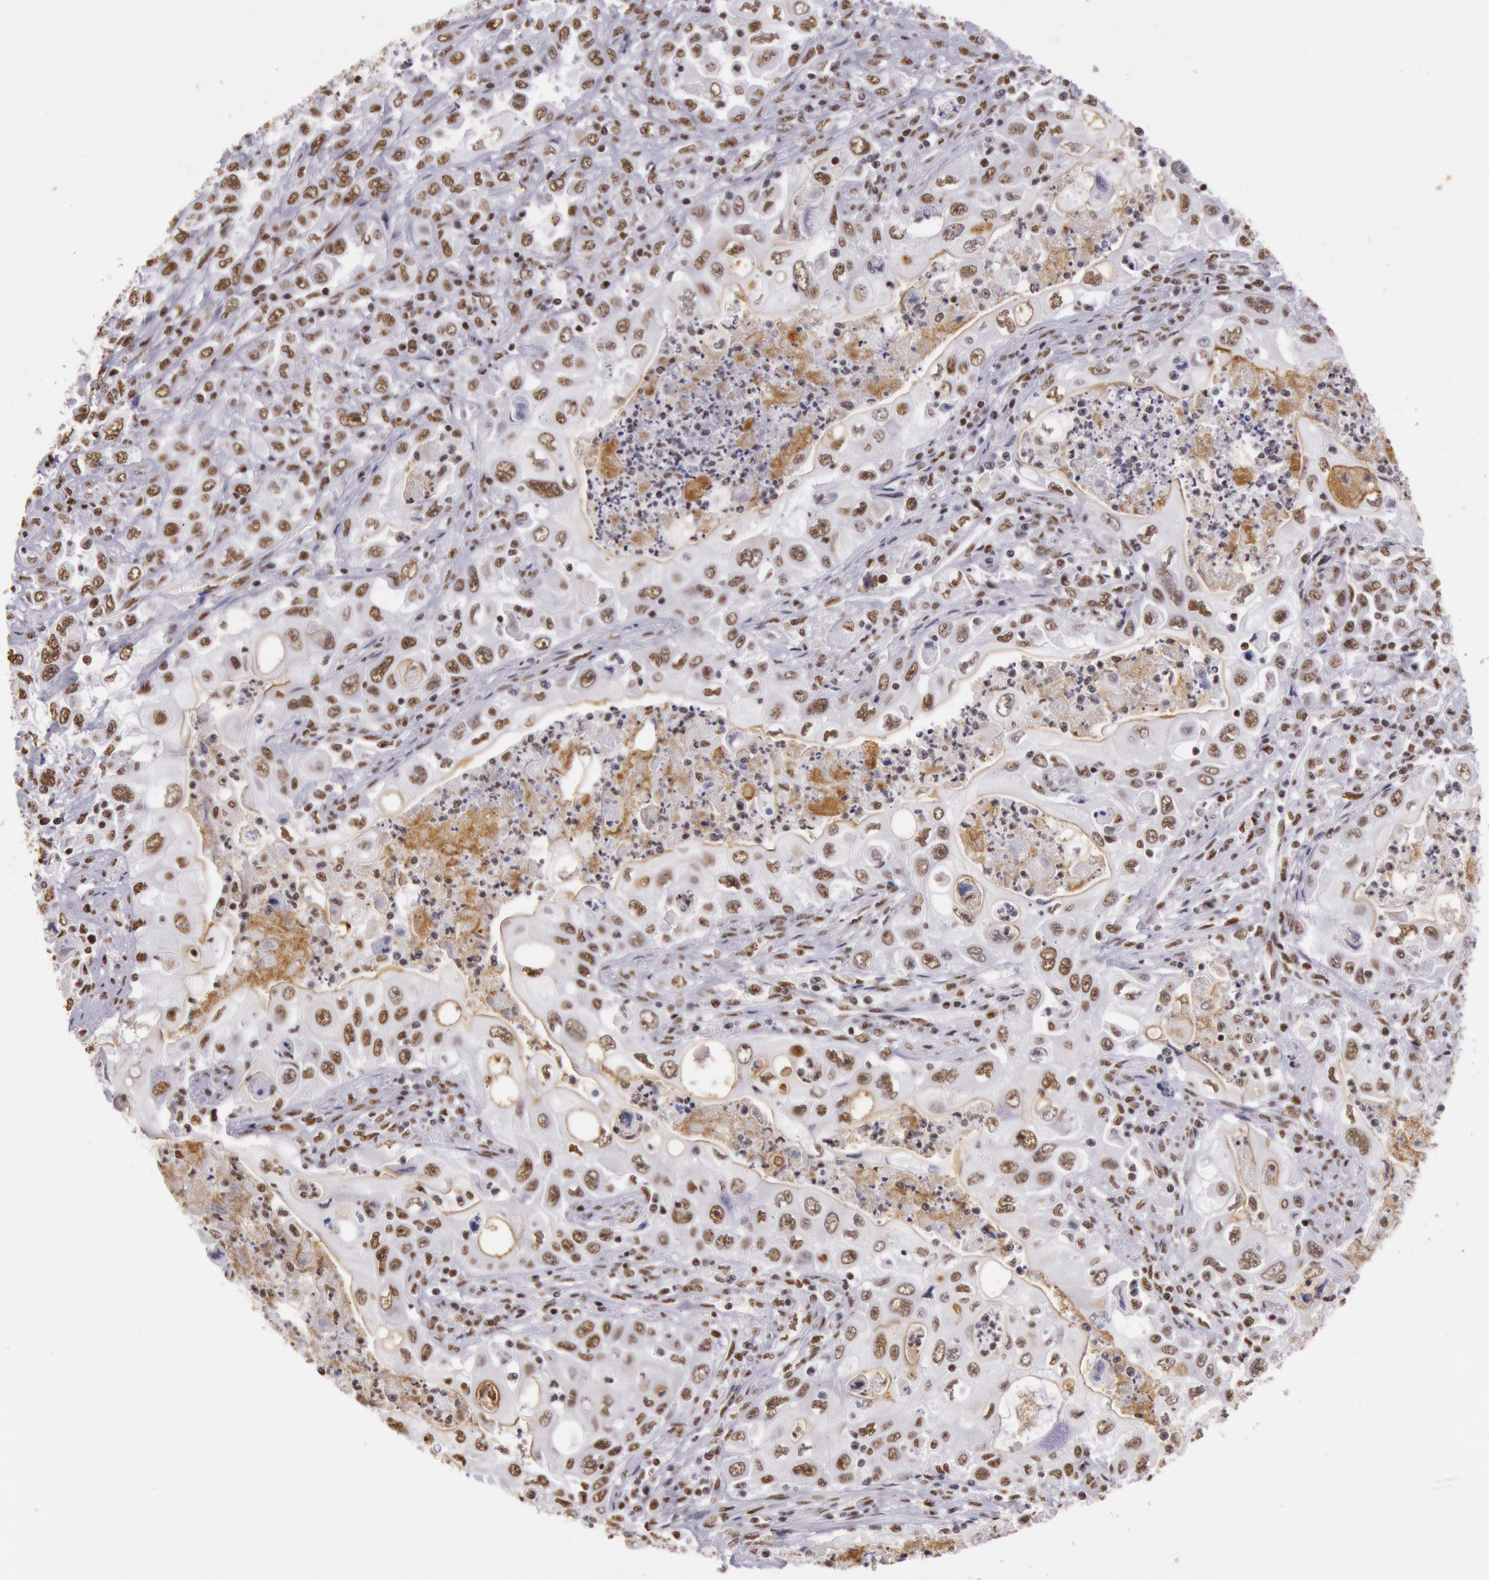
{"staining": {"intensity": "weak", "quantity": ">75%", "location": "nuclear"}, "tissue": "pancreatic cancer", "cell_type": "Tumor cells", "image_type": "cancer", "snomed": [{"axis": "morphology", "description": "Adenocarcinoma, NOS"}, {"axis": "topography", "description": "Pancreas"}], "caption": "Immunohistochemistry photomicrograph of neoplastic tissue: human pancreatic adenocarcinoma stained using immunohistochemistry (IHC) displays low levels of weak protein expression localized specifically in the nuclear of tumor cells, appearing as a nuclear brown color.", "gene": "HNRNPH2", "patient": {"sex": "male", "age": 70}}